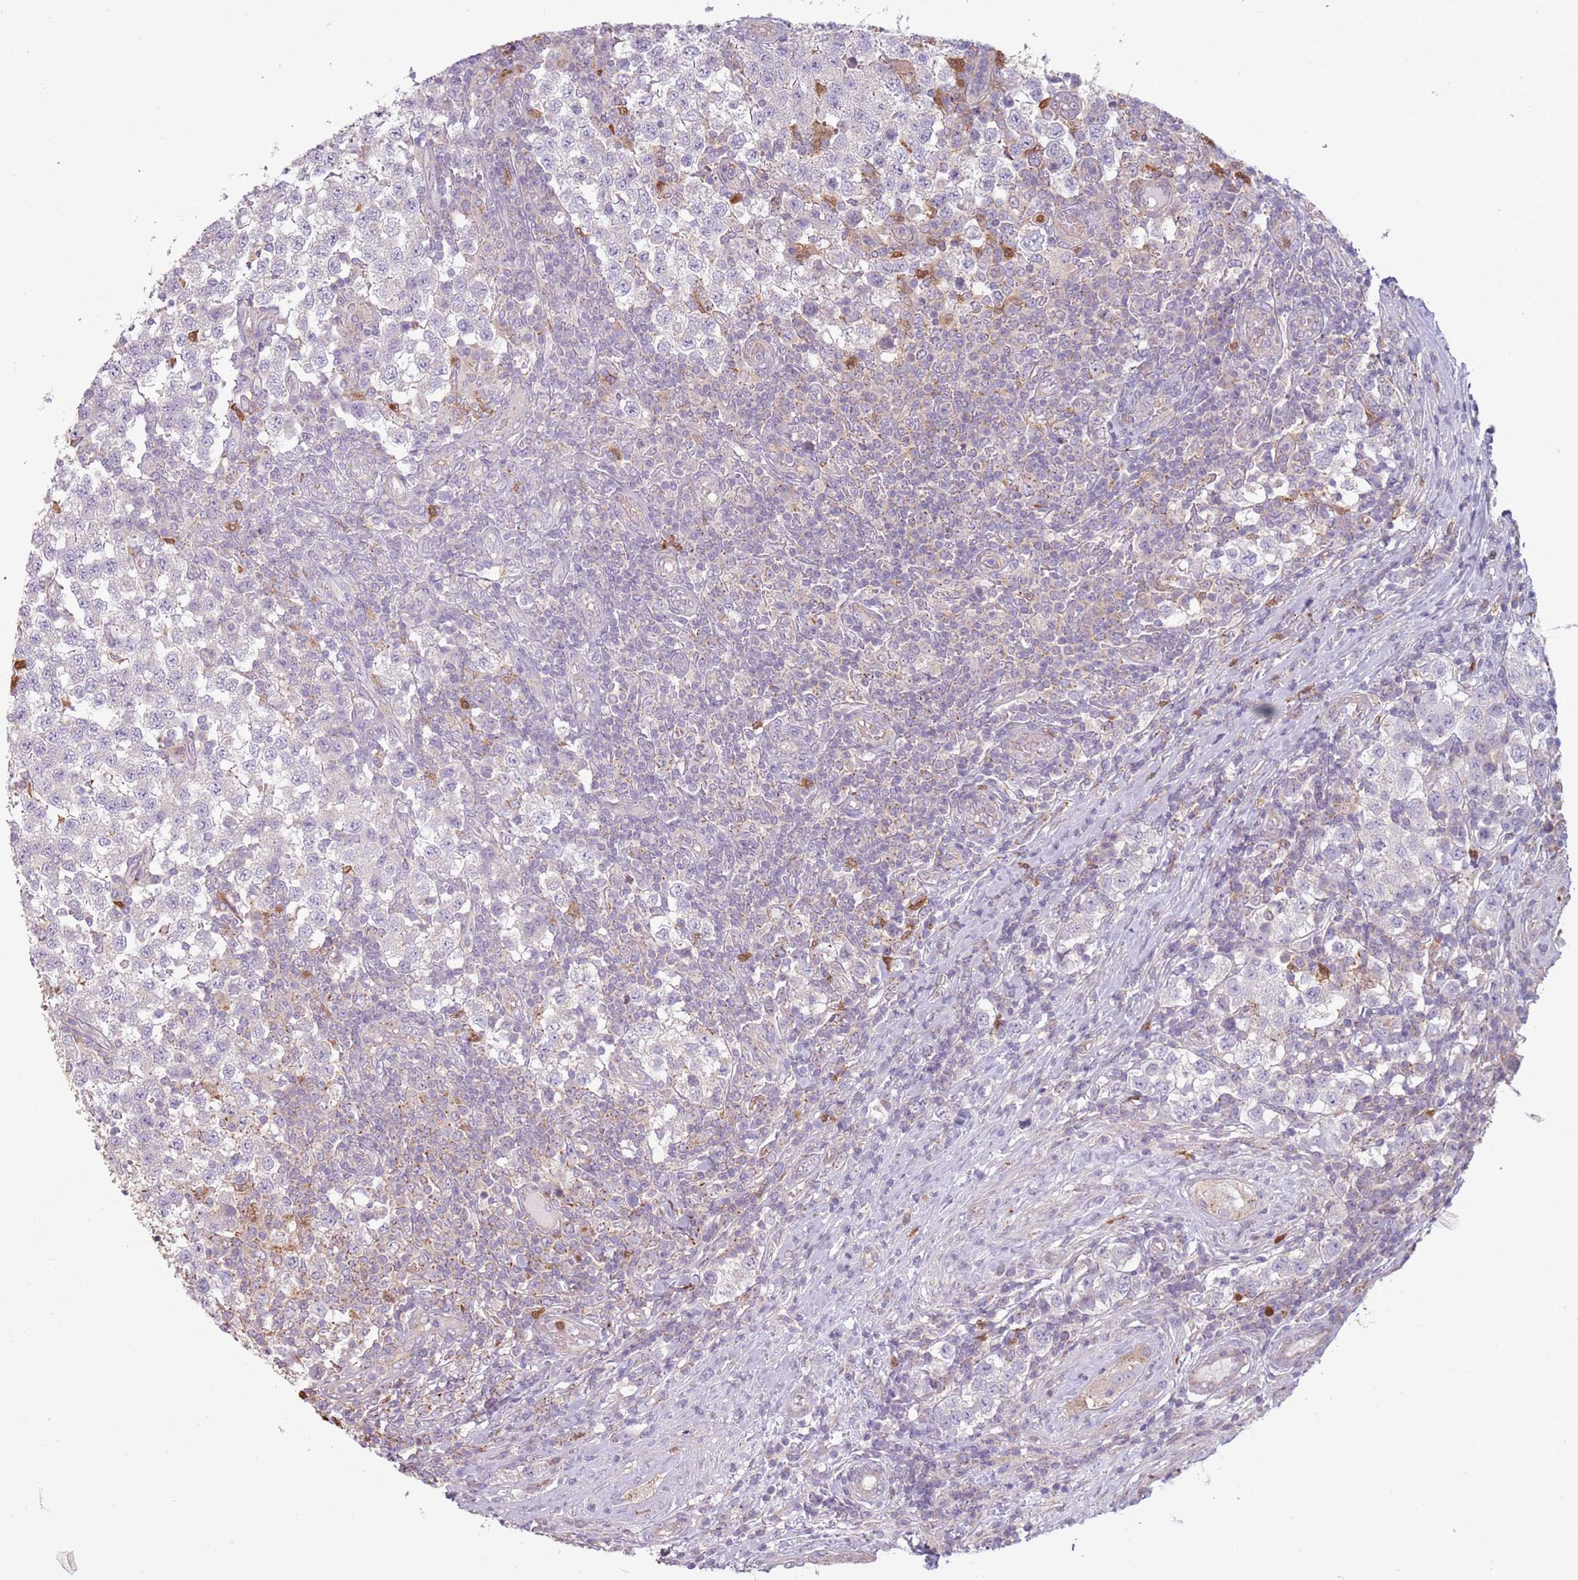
{"staining": {"intensity": "negative", "quantity": "none", "location": "none"}, "tissue": "testis cancer", "cell_type": "Tumor cells", "image_type": "cancer", "snomed": [{"axis": "morphology", "description": "Seminoma, NOS"}, {"axis": "topography", "description": "Testis"}], "caption": "Tumor cells show no significant protein positivity in testis cancer (seminoma).", "gene": "SPAG4", "patient": {"sex": "male", "age": 34}}